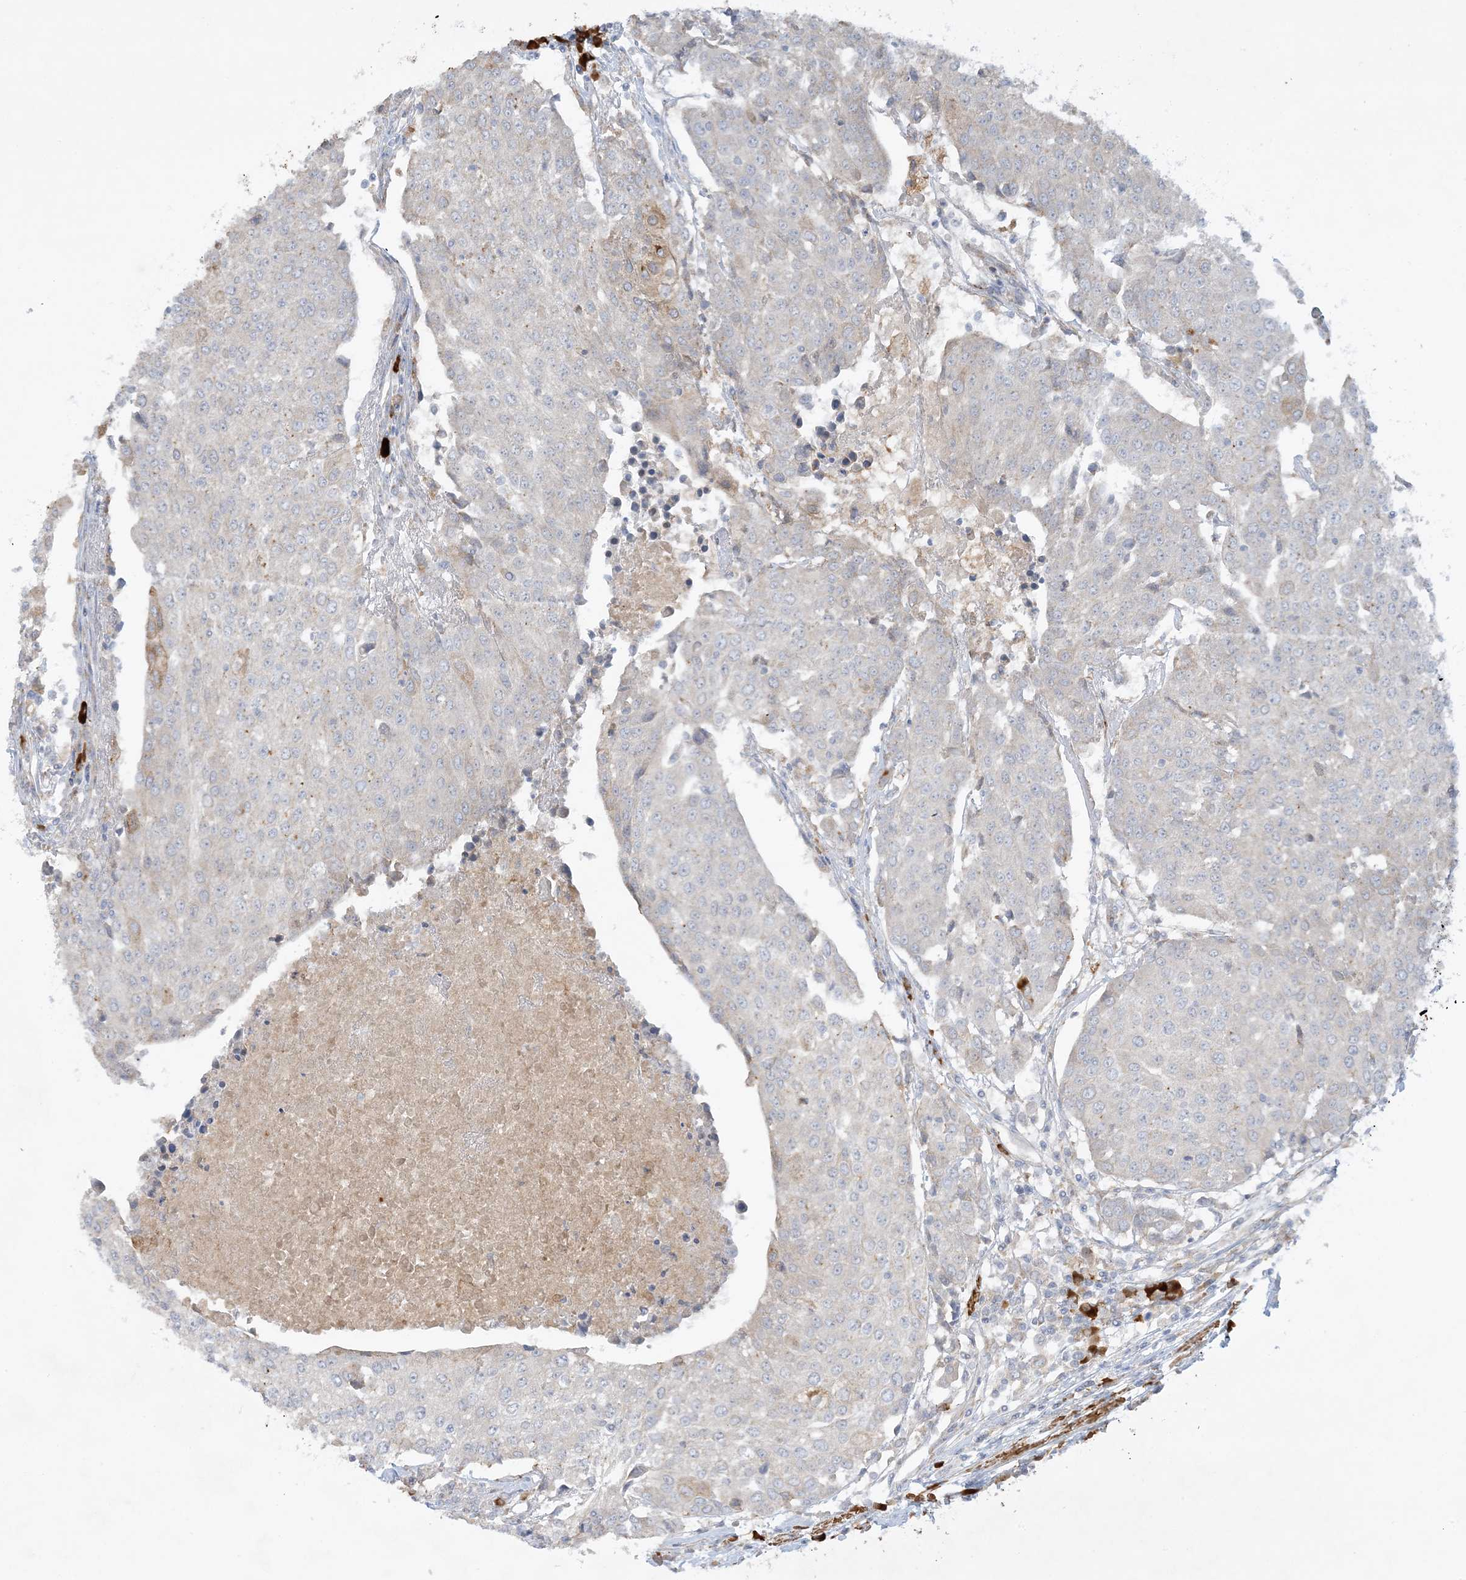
{"staining": {"intensity": "negative", "quantity": "none", "location": "none"}, "tissue": "urothelial cancer", "cell_type": "Tumor cells", "image_type": "cancer", "snomed": [{"axis": "morphology", "description": "Urothelial carcinoma, High grade"}, {"axis": "topography", "description": "Urinary bladder"}], "caption": "DAB immunohistochemical staining of high-grade urothelial carcinoma demonstrates no significant staining in tumor cells.", "gene": "THADA", "patient": {"sex": "female", "age": 85}}